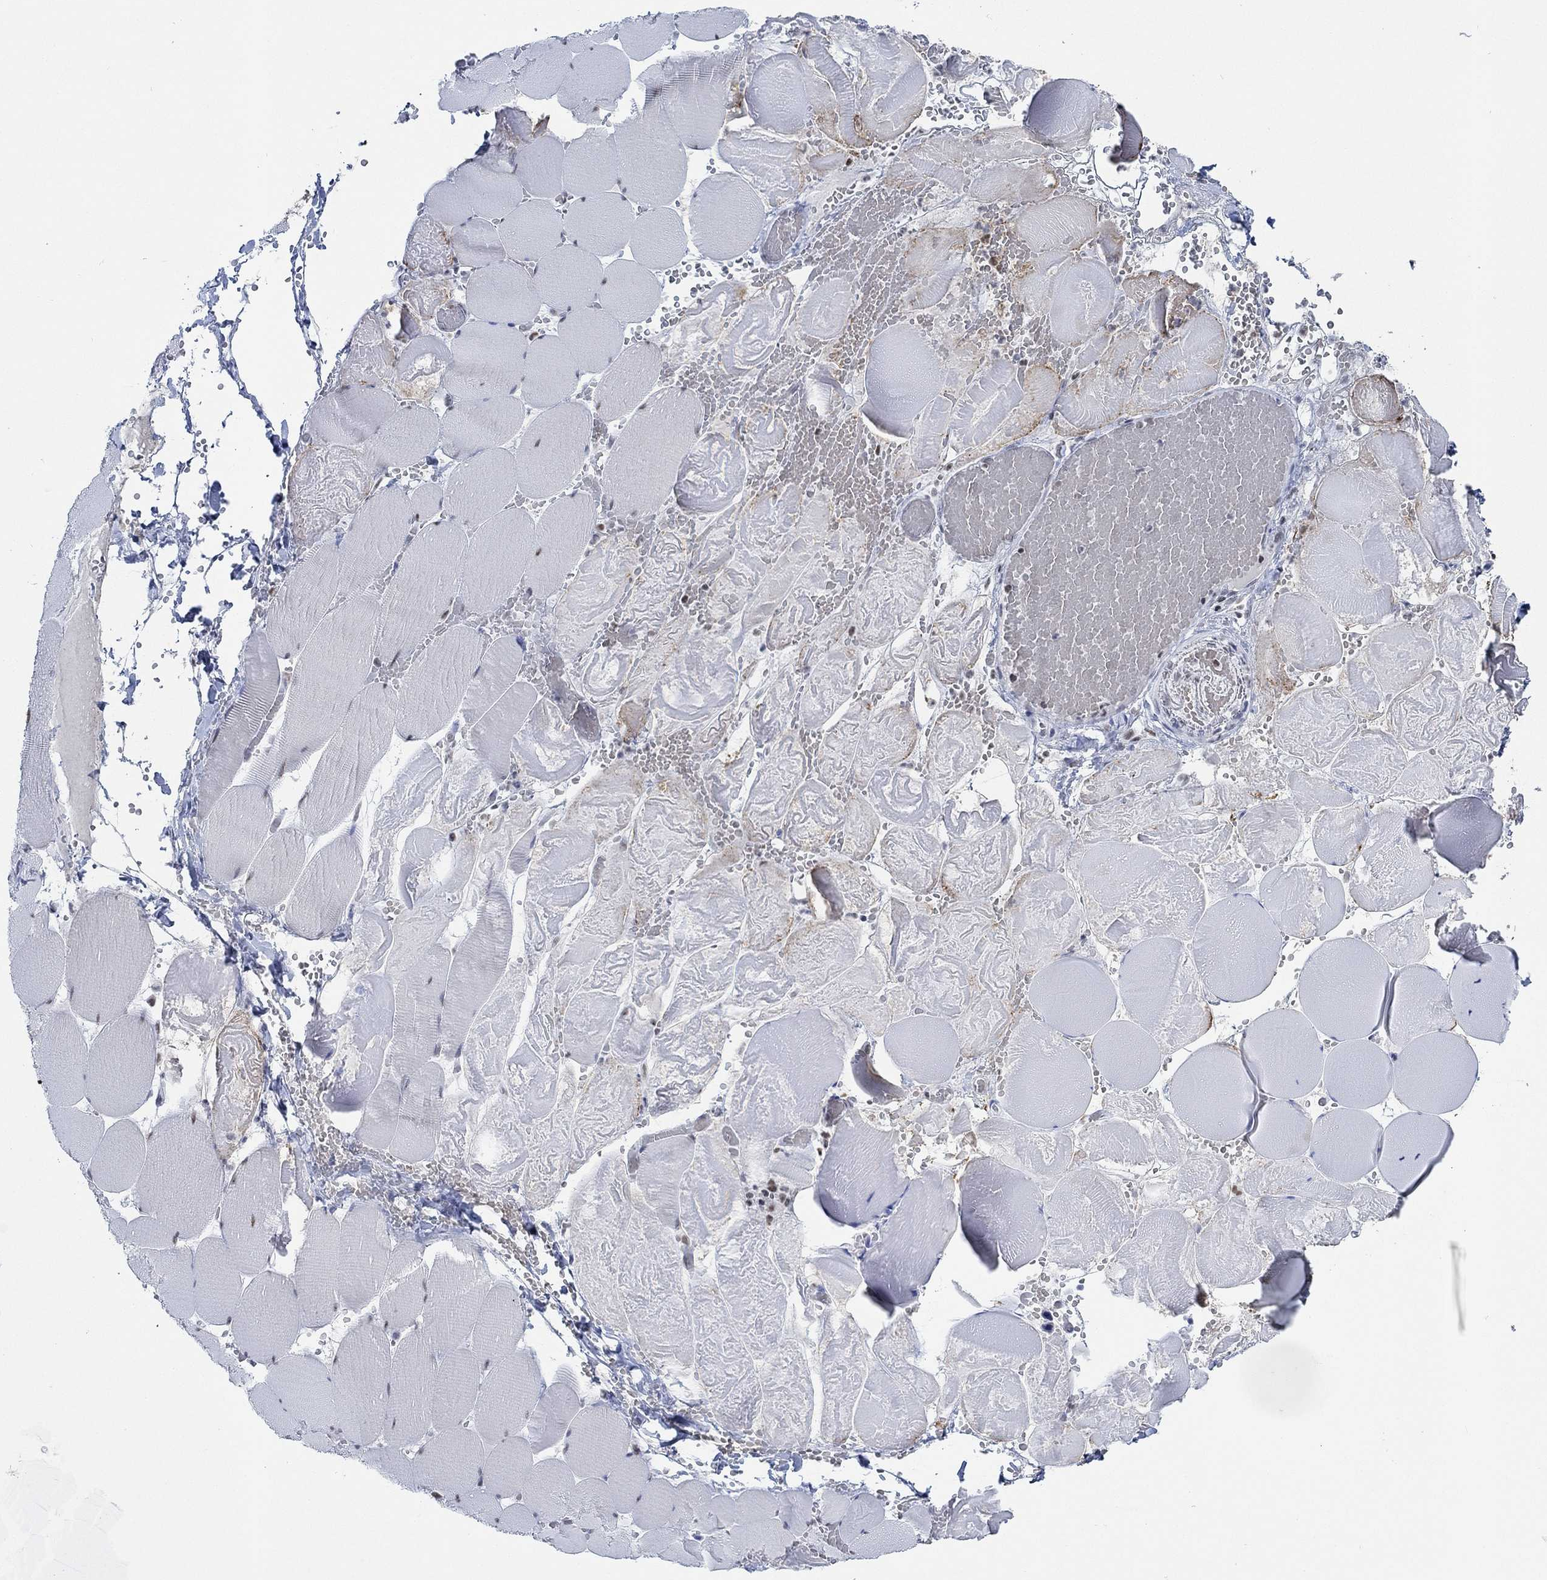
{"staining": {"intensity": "negative", "quantity": "none", "location": "none"}, "tissue": "skeletal muscle", "cell_type": "Myocytes", "image_type": "normal", "snomed": [{"axis": "morphology", "description": "Normal tissue, NOS"}, {"axis": "morphology", "description": "Malignant melanoma, Metastatic site"}, {"axis": "topography", "description": "Skeletal muscle"}], "caption": "Immunohistochemical staining of normal skeletal muscle demonstrates no significant expression in myocytes. (DAB (3,3'-diaminobenzidine) immunohistochemistry, high magnification).", "gene": "PPP1R17", "patient": {"sex": "male", "age": 50}}